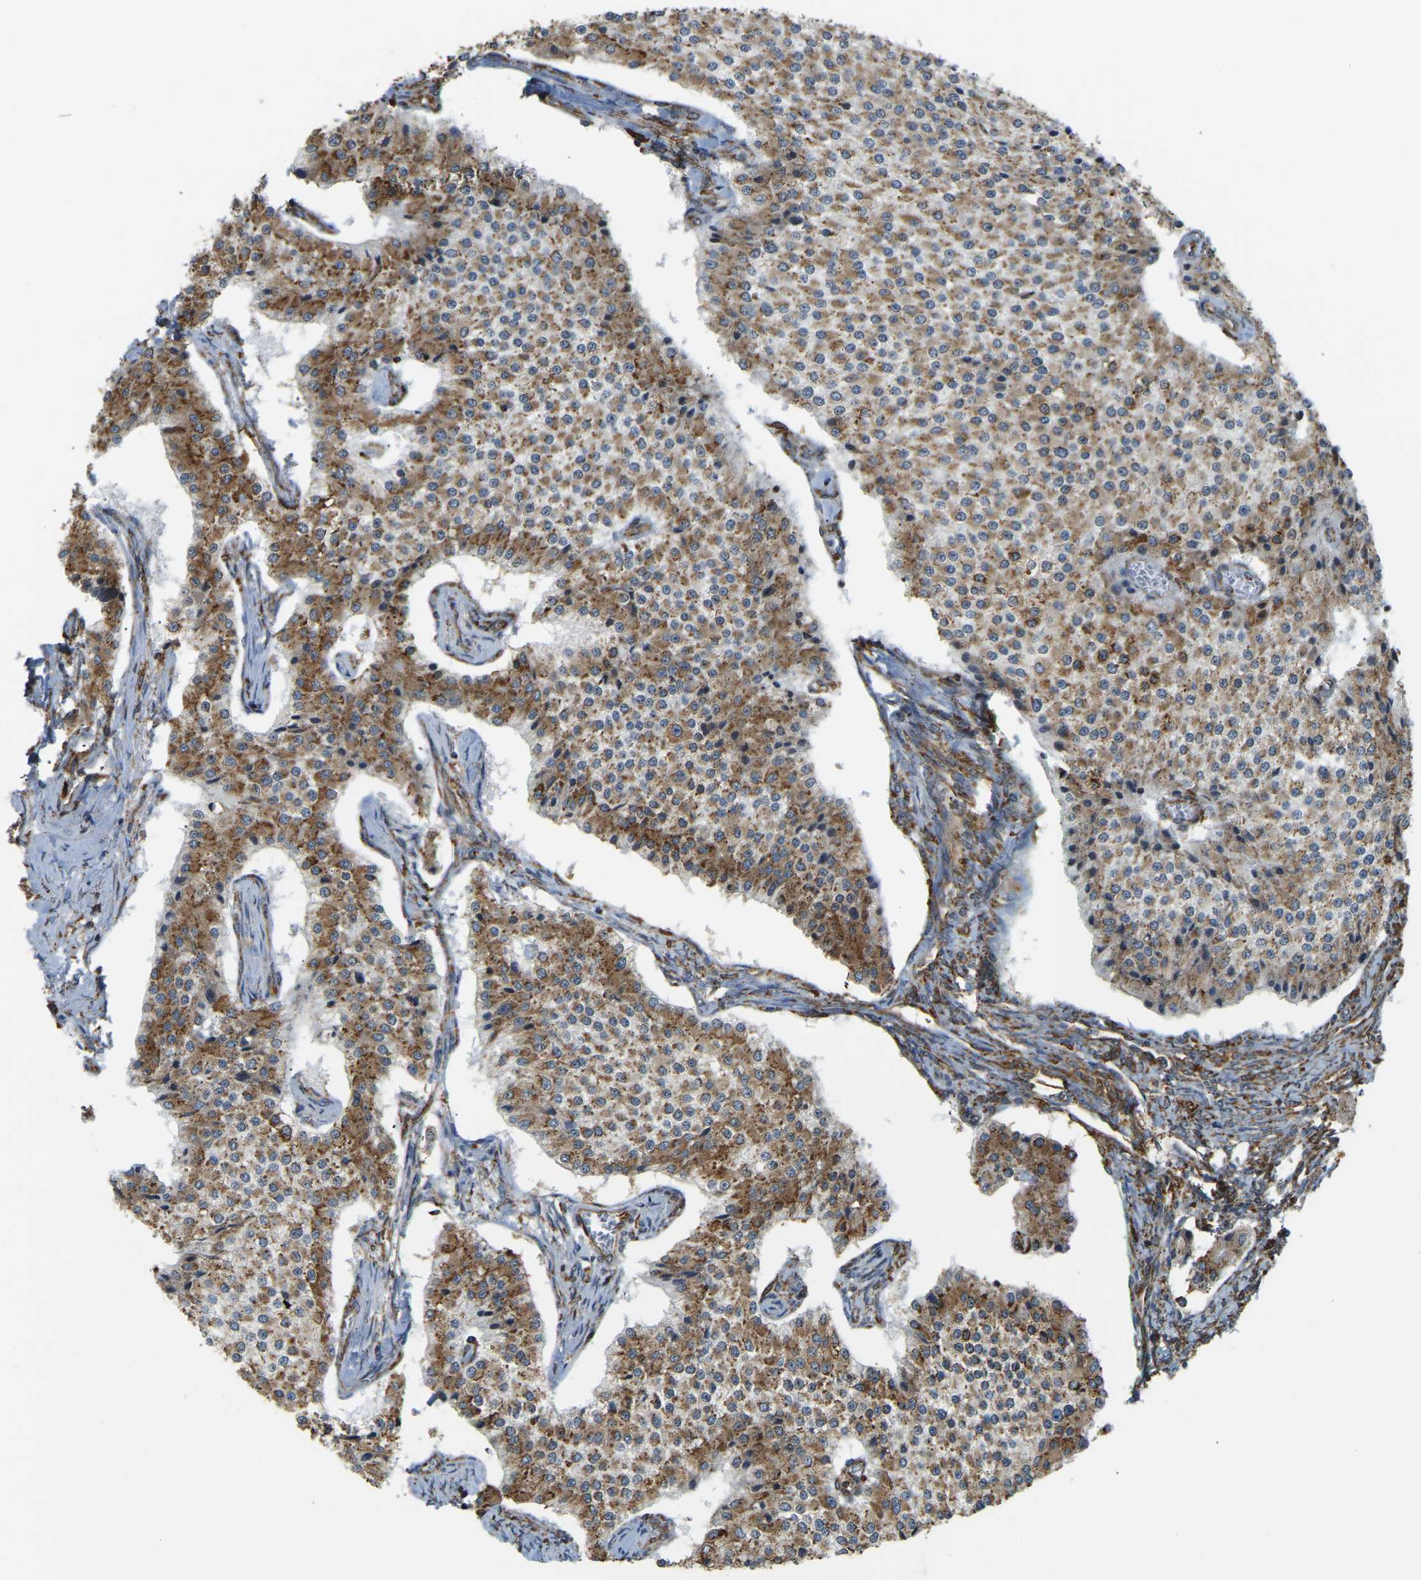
{"staining": {"intensity": "moderate", "quantity": ">75%", "location": "cytoplasmic/membranous"}, "tissue": "carcinoid", "cell_type": "Tumor cells", "image_type": "cancer", "snomed": [{"axis": "morphology", "description": "Carcinoid, malignant, NOS"}, {"axis": "topography", "description": "Colon"}], "caption": "DAB (3,3'-diaminobenzidine) immunohistochemical staining of carcinoid (malignant) exhibits moderate cytoplasmic/membranous protein expression in about >75% of tumor cells. Ihc stains the protein of interest in brown and the nuclei are stained blue.", "gene": "RNF115", "patient": {"sex": "female", "age": 52}}